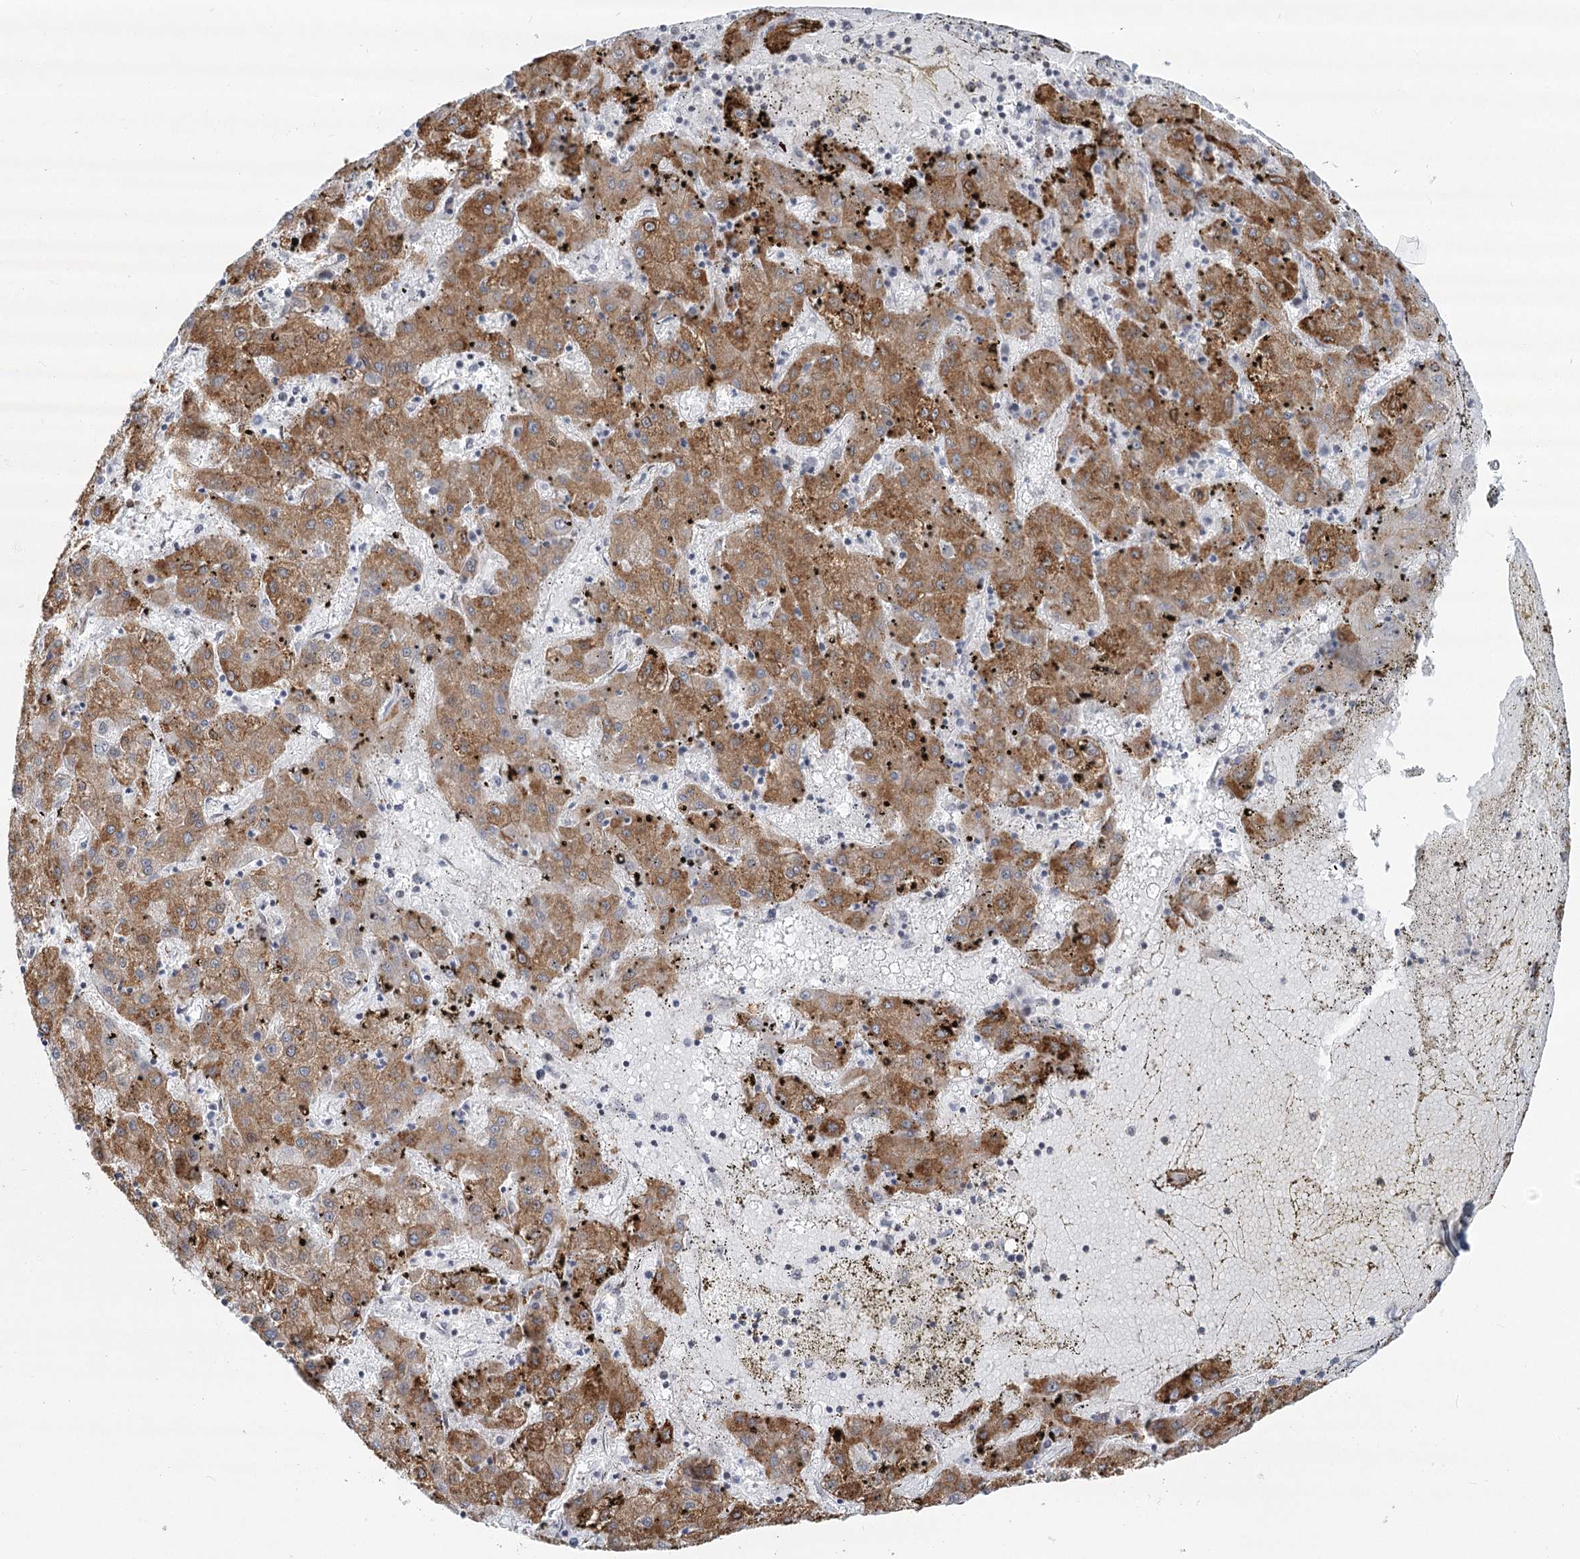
{"staining": {"intensity": "moderate", "quantity": ">75%", "location": "cytoplasmic/membranous,nuclear"}, "tissue": "liver cancer", "cell_type": "Tumor cells", "image_type": "cancer", "snomed": [{"axis": "morphology", "description": "Carcinoma, Hepatocellular, NOS"}, {"axis": "topography", "description": "Liver"}], "caption": "A high-resolution micrograph shows immunohistochemistry staining of liver hepatocellular carcinoma, which displays moderate cytoplasmic/membranous and nuclear positivity in approximately >75% of tumor cells.", "gene": "SPINK13", "patient": {"sex": "male", "age": 72}}